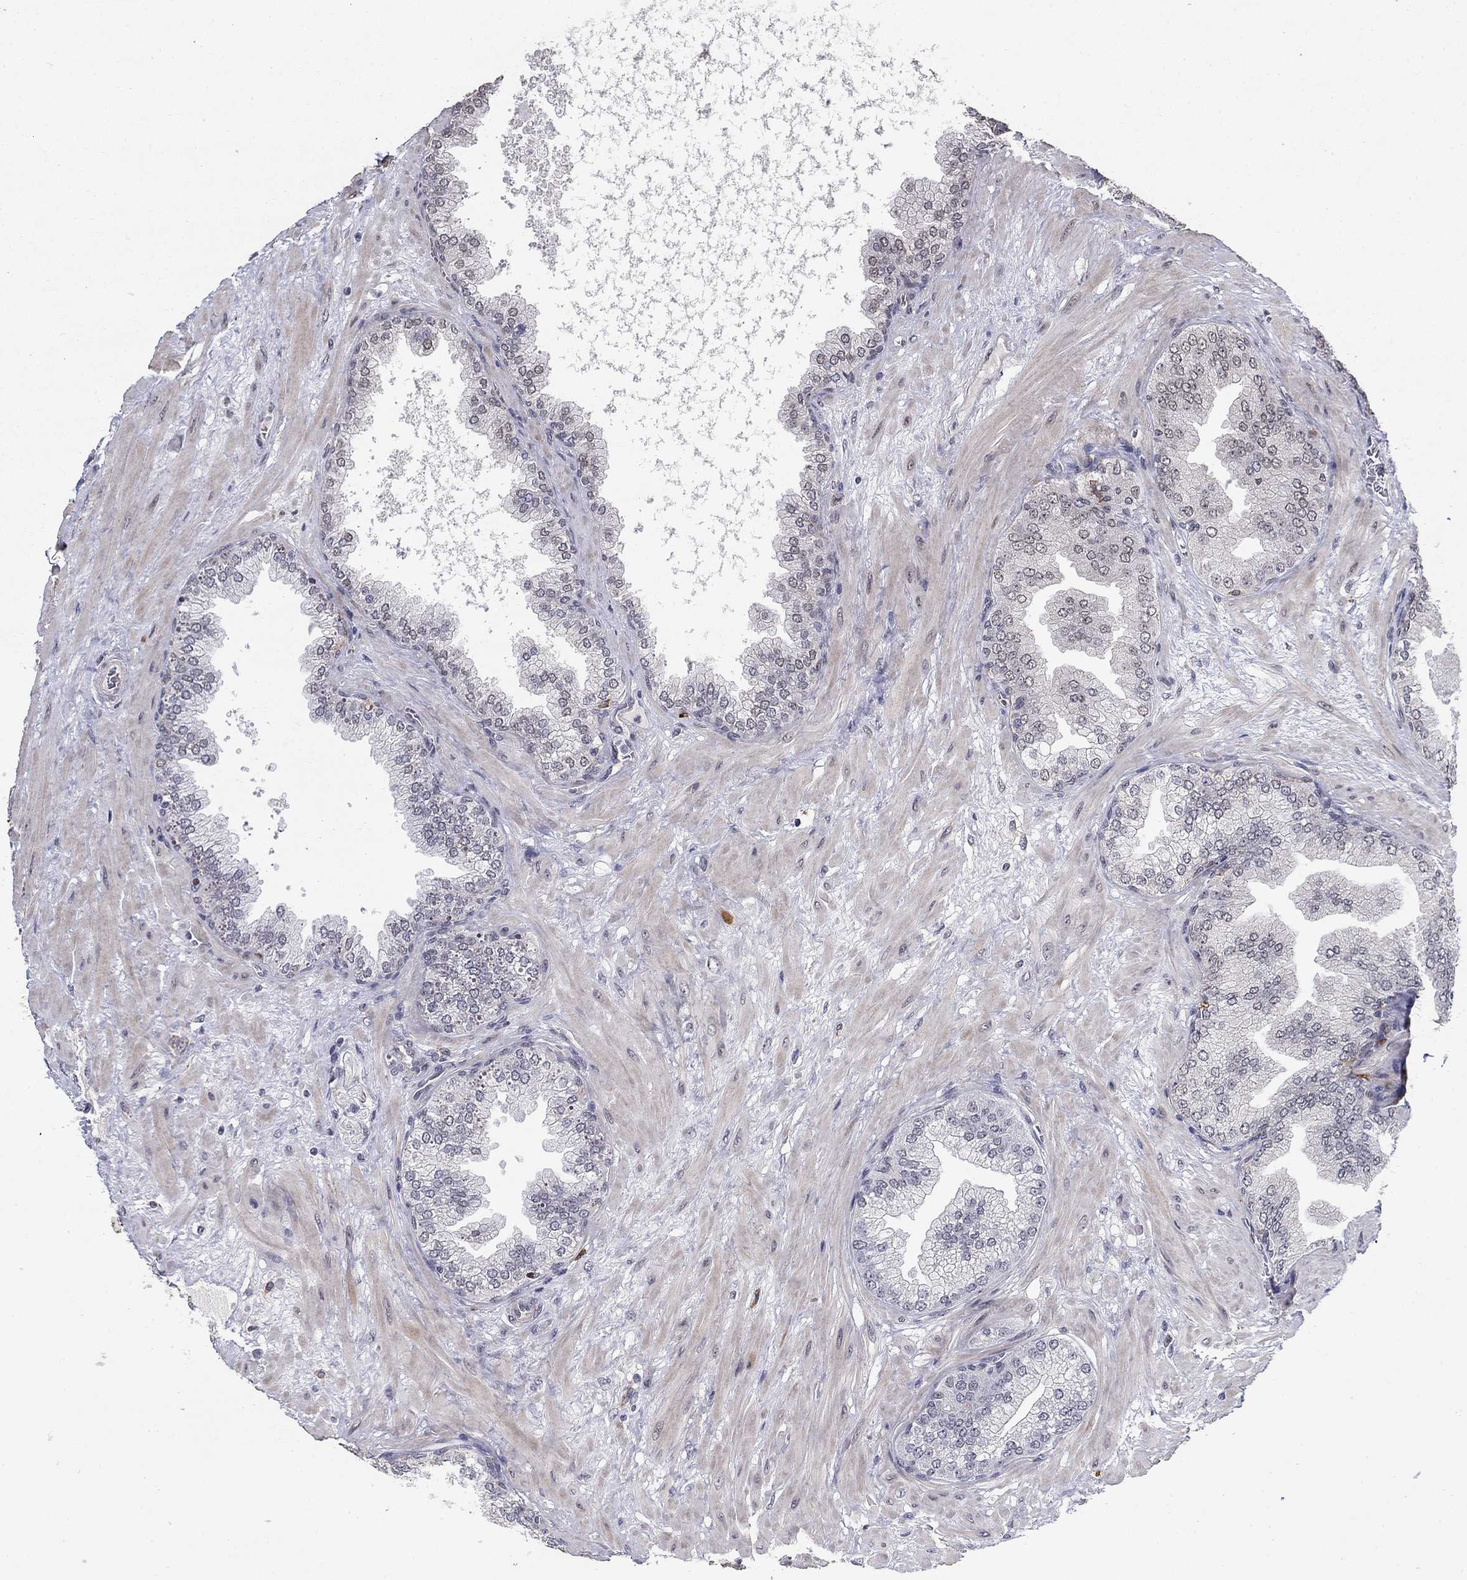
{"staining": {"intensity": "negative", "quantity": "none", "location": "none"}, "tissue": "prostate cancer", "cell_type": "Tumor cells", "image_type": "cancer", "snomed": [{"axis": "morphology", "description": "Adenocarcinoma, Low grade"}, {"axis": "topography", "description": "Prostate"}], "caption": "There is no significant staining in tumor cells of prostate cancer.", "gene": "GRIA3", "patient": {"sex": "male", "age": 72}}